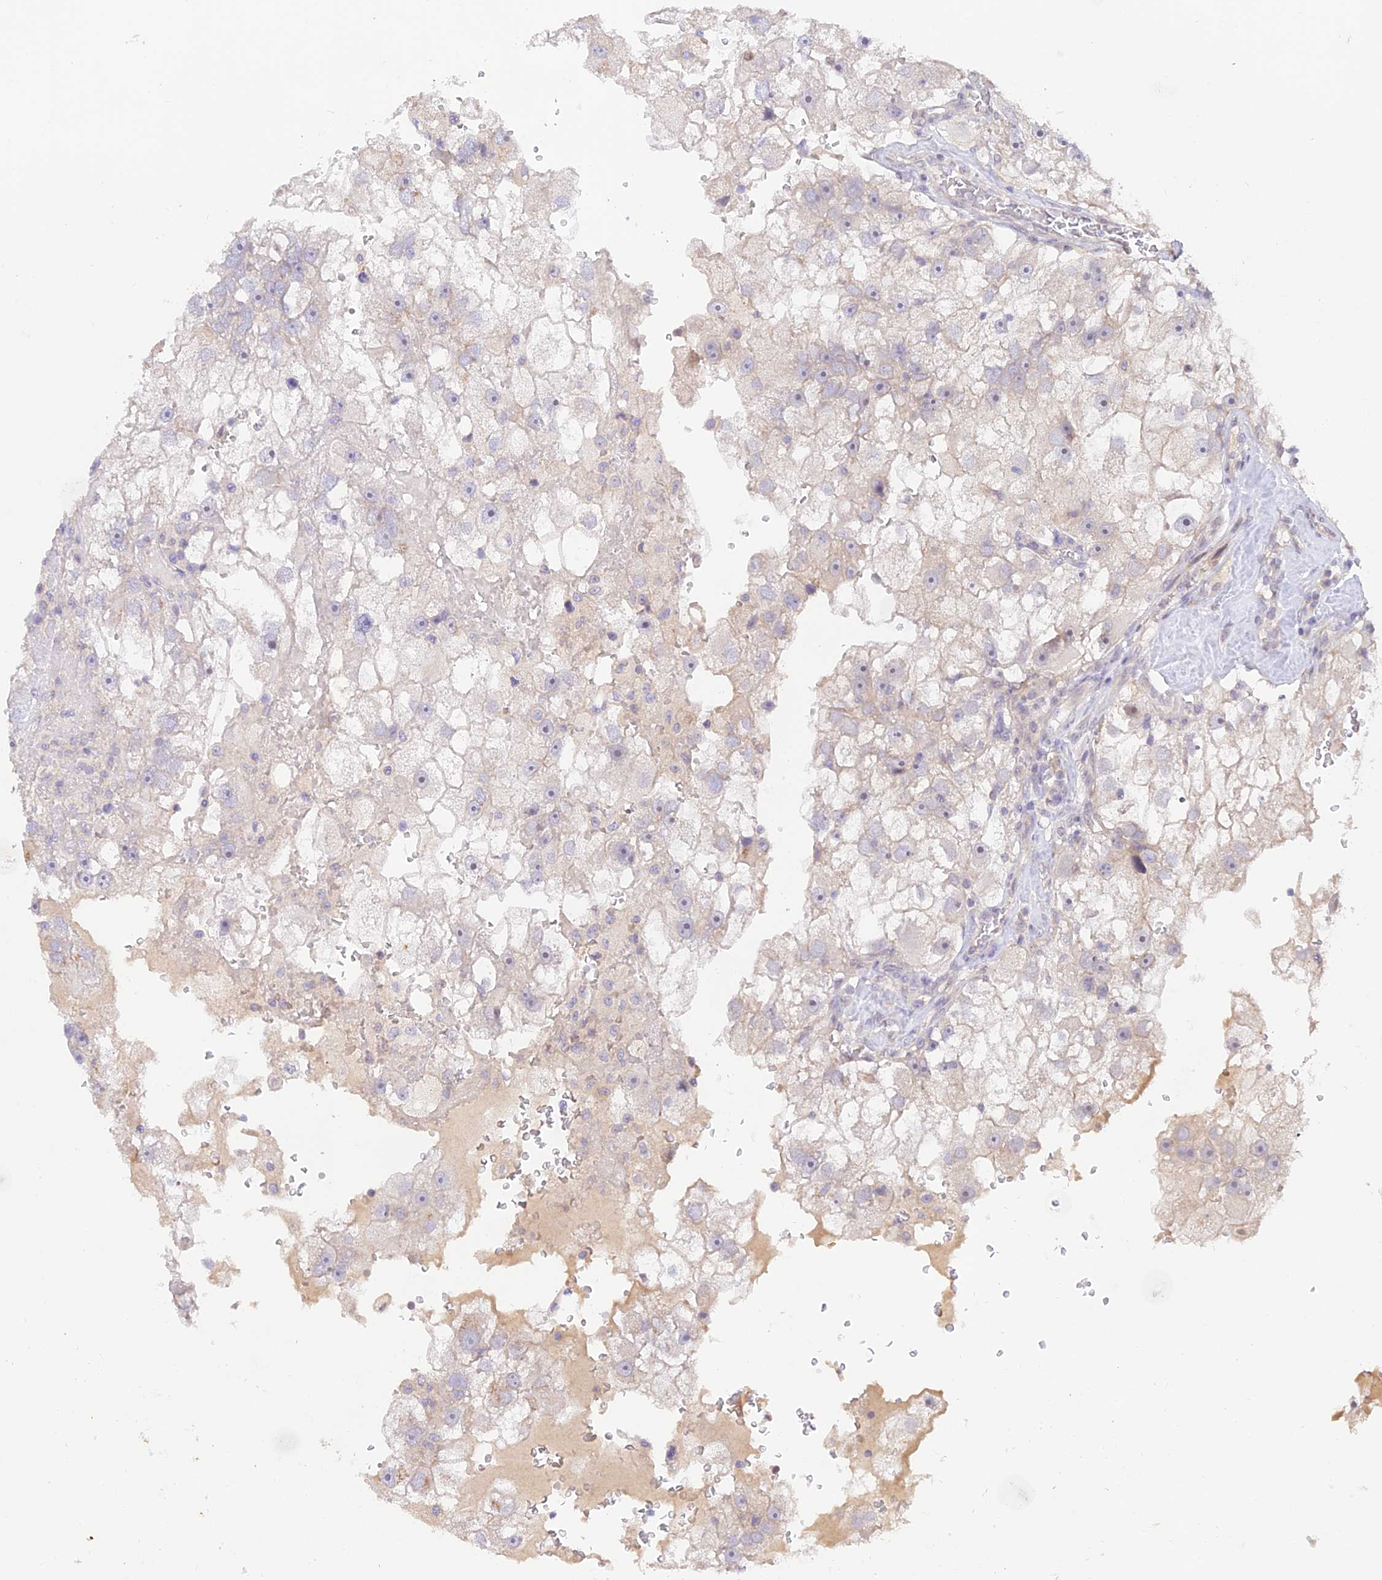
{"staining": {"intensity": "negative", "quantity": "none", "location": "none"}, "tissue": "renal cancer", "cell_type": "Tumor cells", "image_type": "cancer", "snomed": [{"axis": "morphology", "description": "Adenocarcinoma, NOS"}, {"axis": "topography", "description": "Kidney"}], "caption": "Tumor cells show no significant expression in renal cancer. (Stains: DAB IHC with hematoxylin counter stain, Microscopy: brightfield microscopy at high magnification).", "gene": "CAMSAP3", "patient": {"sex": "male", "age": 63}}